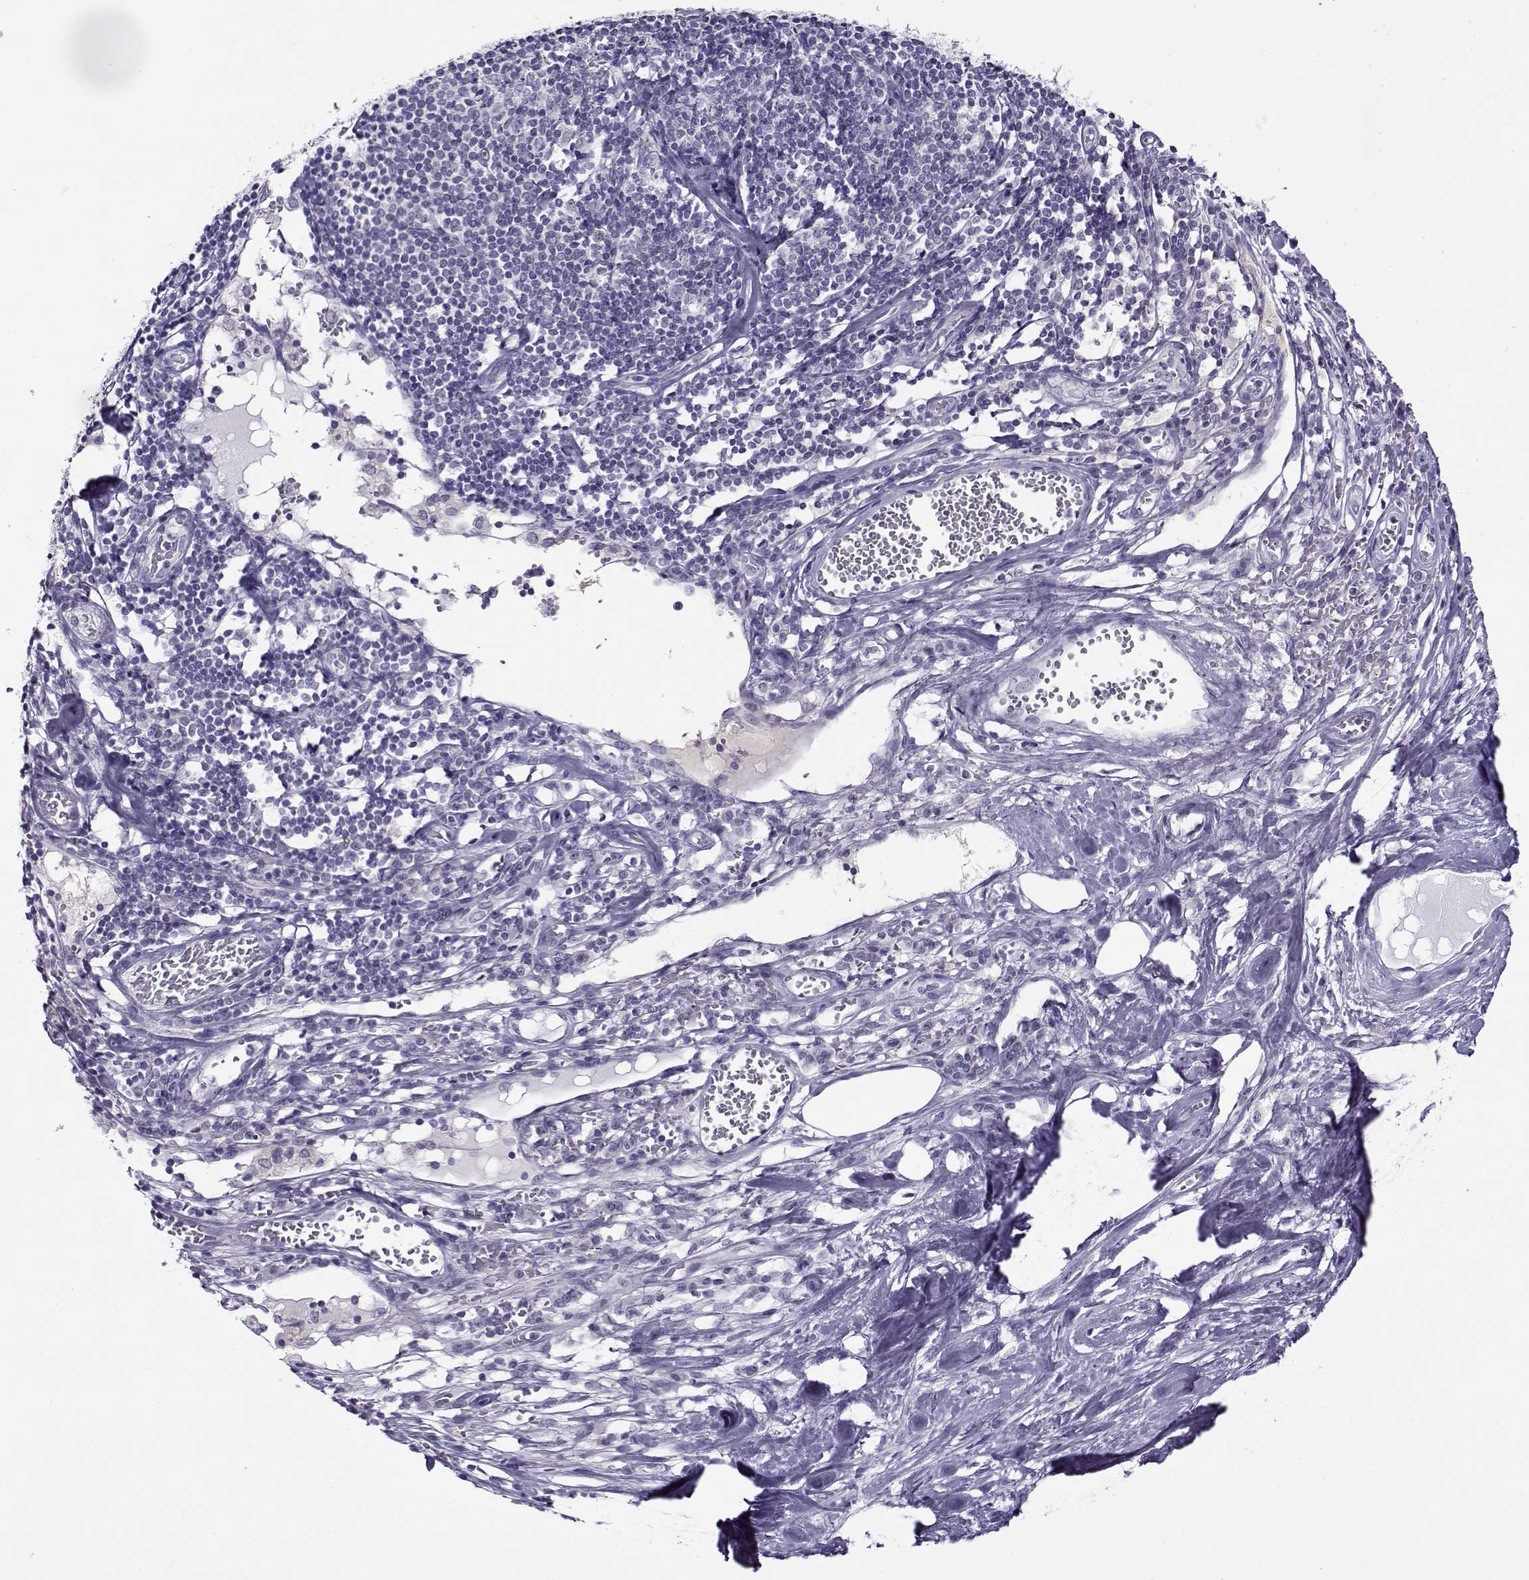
{"staining": {"intensity": "negative", "quantity": "none", "location": "none"}, "tissue": "melanoma", "cell_type": "Tumor cells", "image_type": "cancer", "snomed": [{"axis": "morphology", "description": "Malignant melanoma, Metastatic site"}, {"axis": "topography", "description": "Lymph node"}], "caption": "Micrograph shows no protein positivity in tumor cells of melanoma tissue.", "gene": "FEZF1", "patient": {"sex": "female", "age": 64}}